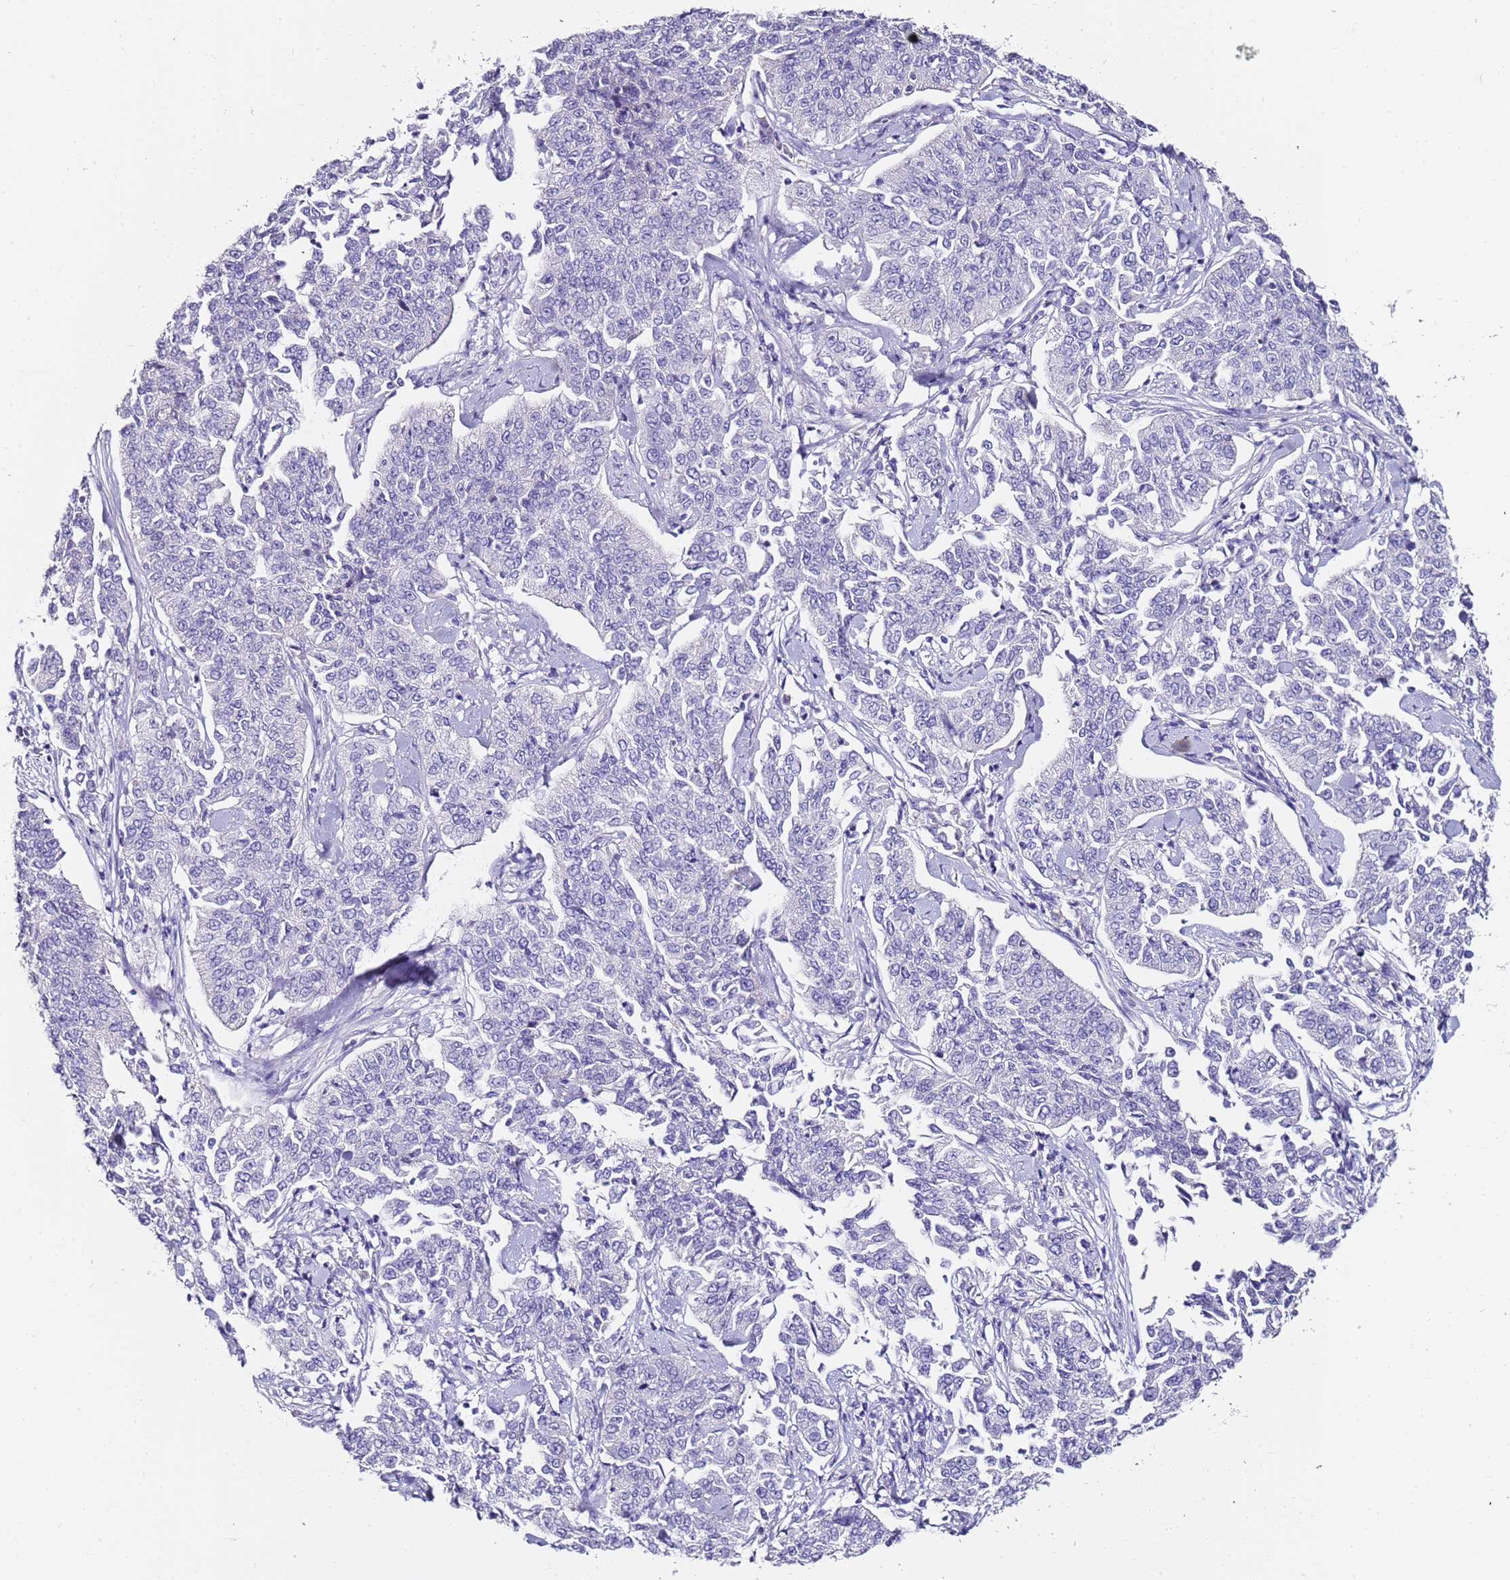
{"staining": {"intensity": "negative", "quantity": "none", "location": "none"}, "tissue": "cervical cancer", "cell_type": "Tumor cells", "image_type": "cancer", "snomed": [{"axis": "morphology", "description": "Squamous cell carcinoma, NOS"}, {"axis": "topography", "description": "Cervix"}], "caption": "Cervical cancer (squamous cell carcinoma) was stained to show a protein in brown. There is no significant positivity in tumor cells.", "gene": "MYBPC3", "patient": {"sex": "female", "age": 35}}